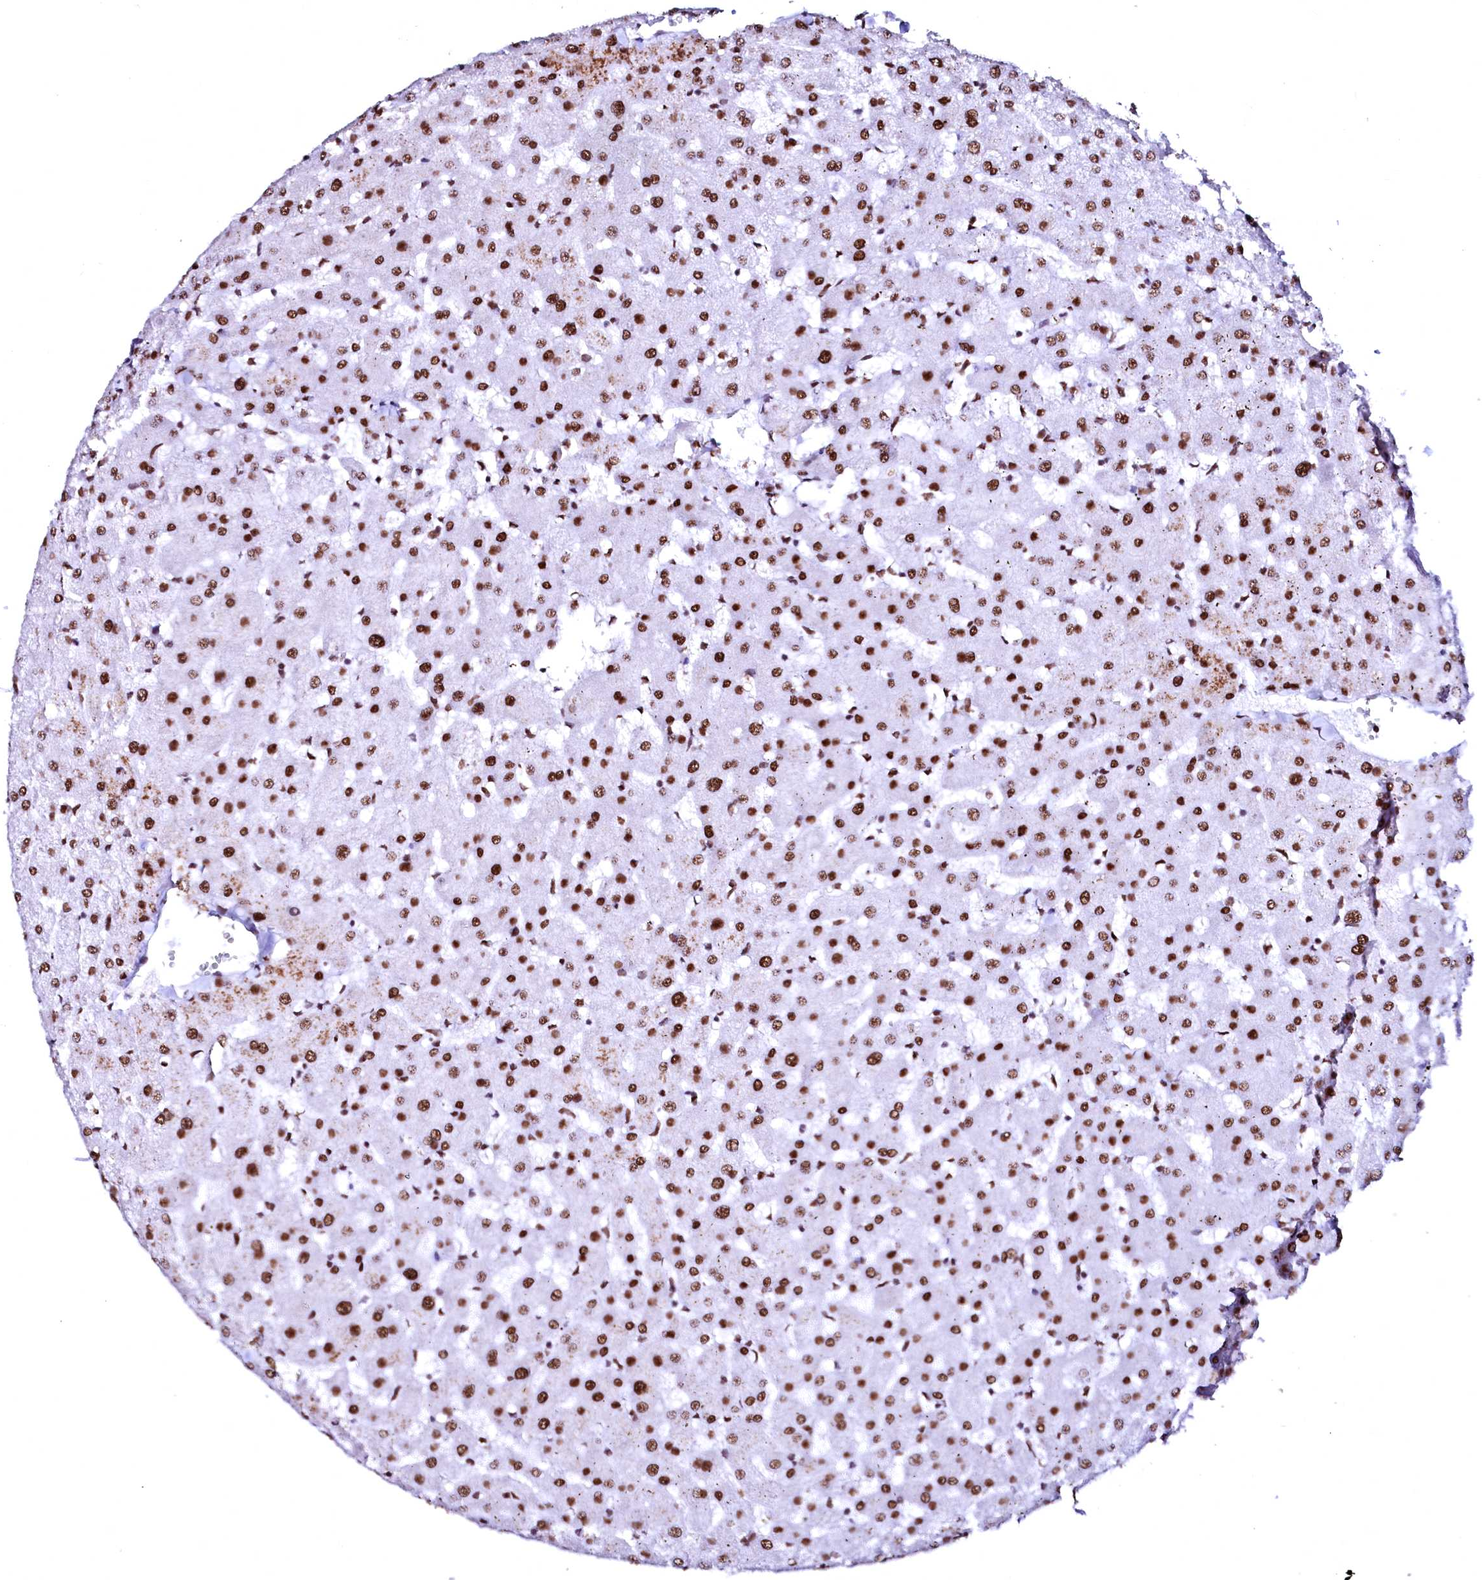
{"staining": {"intensity": "moderate", "quantity": ">75%", "location": "nuclear"}, "tissue": "liver", "cell_type": "Cholangiocytes", "image_type": "normal", "snomed": [{"axis": "morphology", "description": "Normal tissue, NOS"}, {"axis": "topography", "description": "Liver"}], "caption": "Immunohistochemical staining of normal liver demonstrates medium levels of moderate nuclear staining in approximately >75% of cholangiocytes. (IHC, brightfield microscopy, high magnification).", "gene": "CPSF6", "patient": {"sex": "female", "age": 63}}